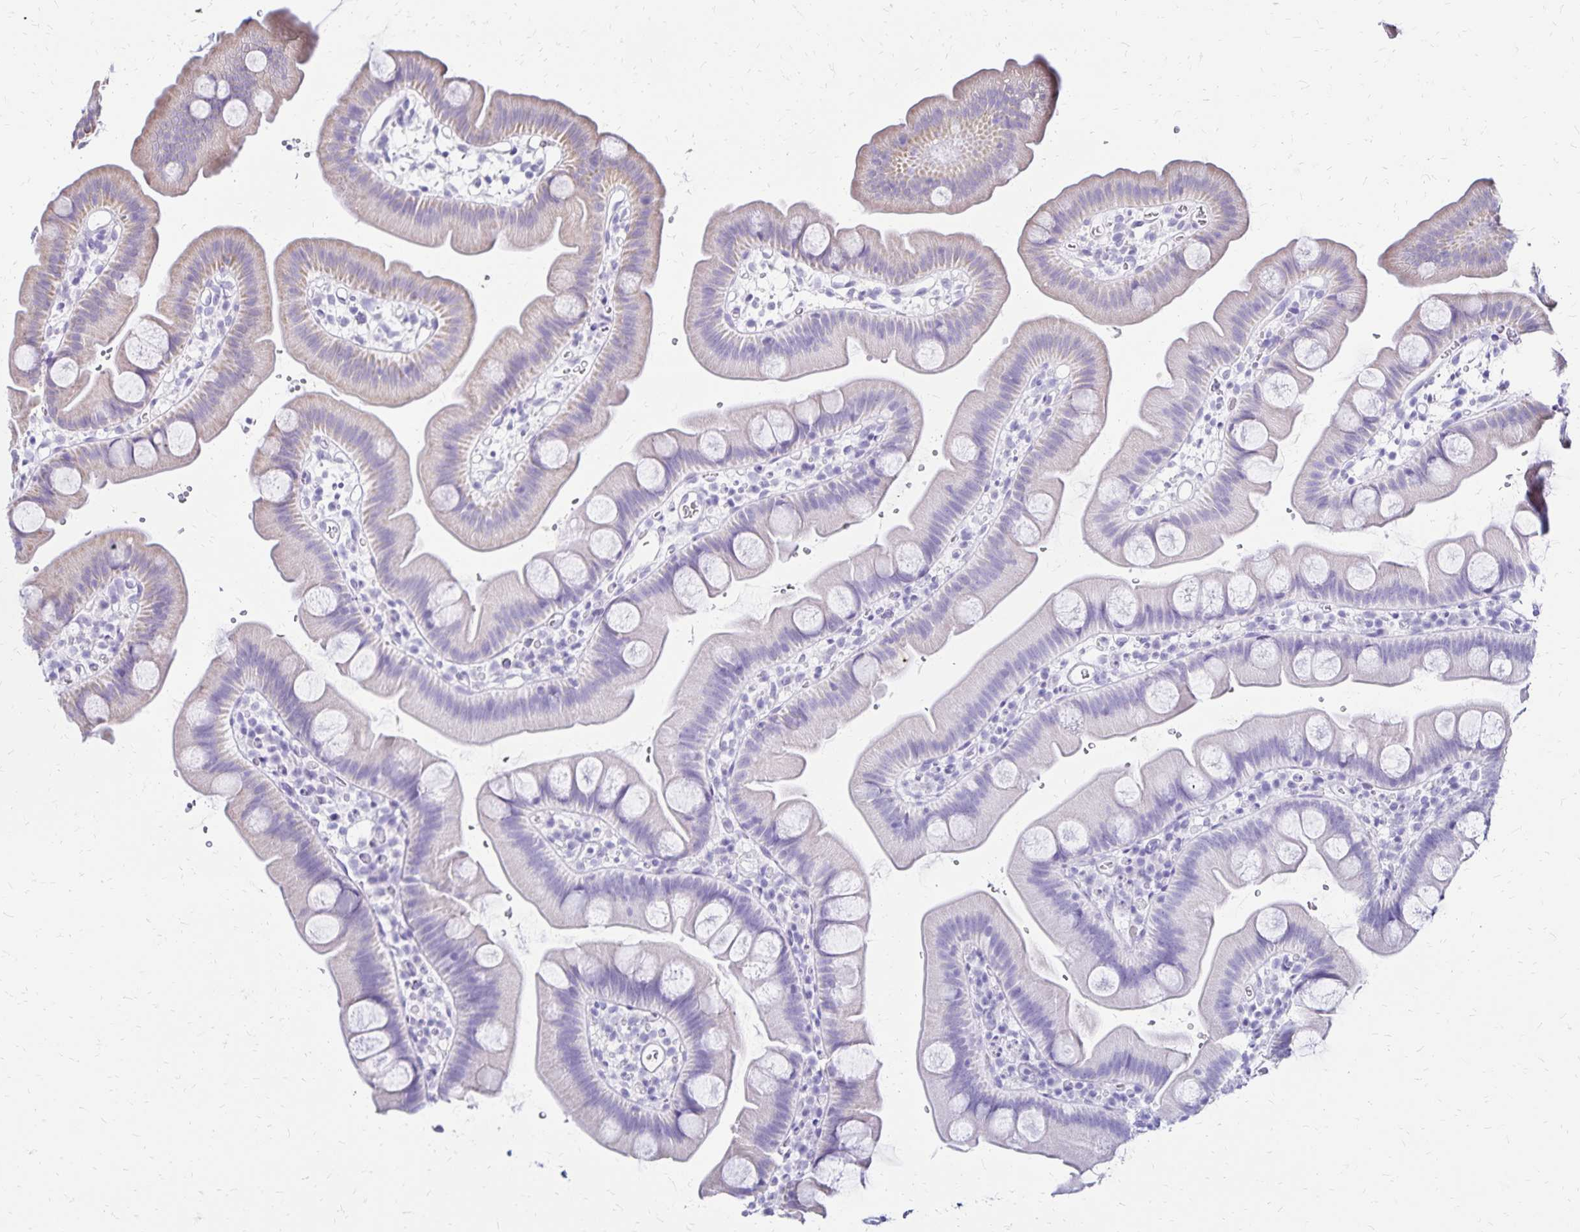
{"staining": {"intensity": "weak", "quantity": "<25%", "location": "cytoplasmic/membranous"}, "tissue": "small intestine", "cell_type": "Glandular cells", "image_type": "normal", "snomed": [{"axis": "morphology", "description": "Normal tissue, NOS"}, {"axis": "topography", "description": "Small intestine"}], "caption": "Small intestine stained for a protein using immunohistochemistry demonstrates no expression glandular cells.", "gene": "LIN28B", "patient": {"sex": "female", "age": 68}}